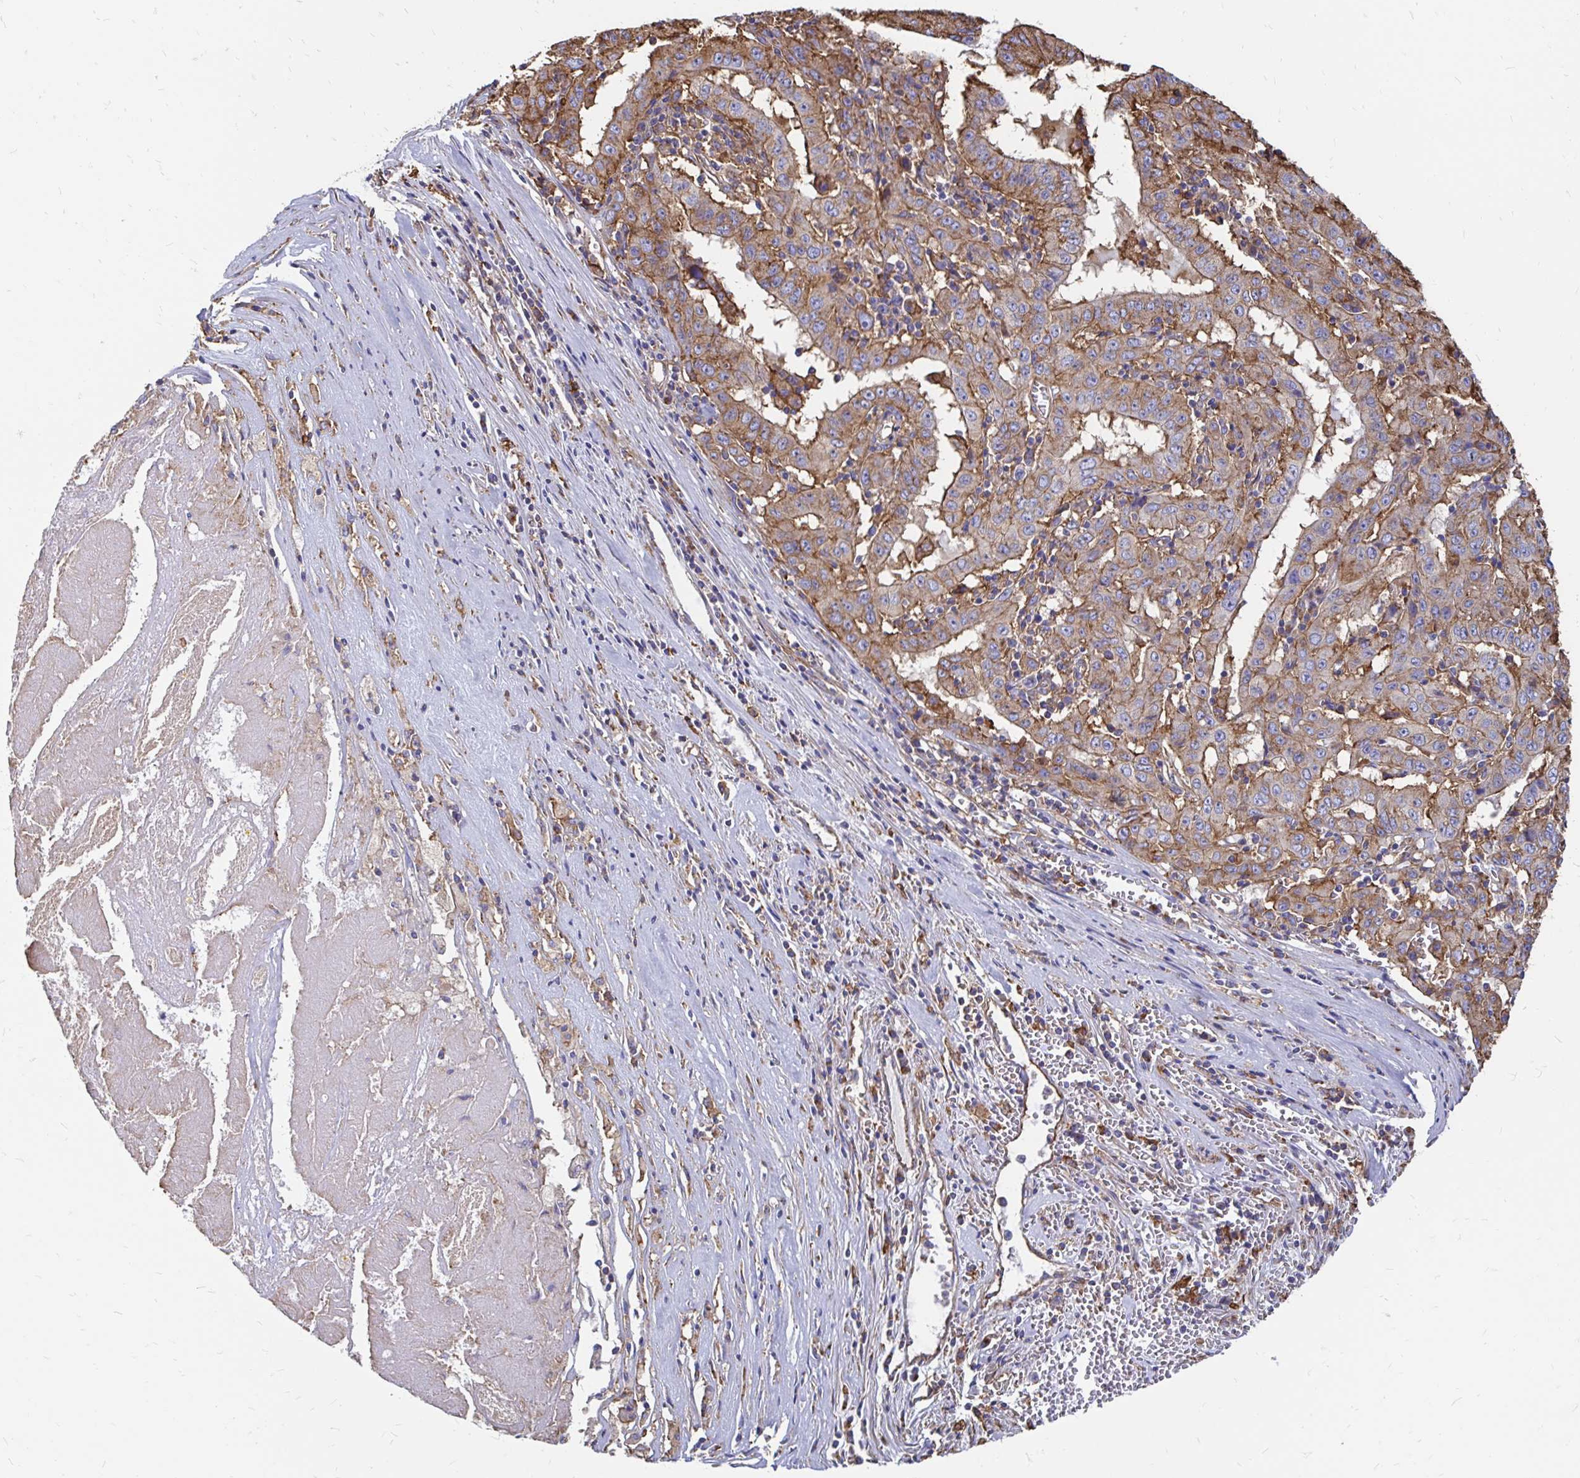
{"staining": {"intensity": "moderate", "quantity": ">75%", "location": "cytoplasmic/membranous"}, "tissue": "pancreatic cancer", "cell_type": "Tumor cells", "image_type": "cancer", "snomed": [{"axis": "morphology", "description": "Adenocarcinoma, NOS"}, {"axis": "topography", "description": "Pancreas"}], "caption": "DAB (3,3'-diaminobenzidine) immunohistochemical staining of human adenocarcinoma (pancreatic) exhibits moderate cytoplasmic/membranous protein positivity in about >75% of tumor cells.", "gene": "CLTC", "patient": {"sex": "male", "age": 63}}